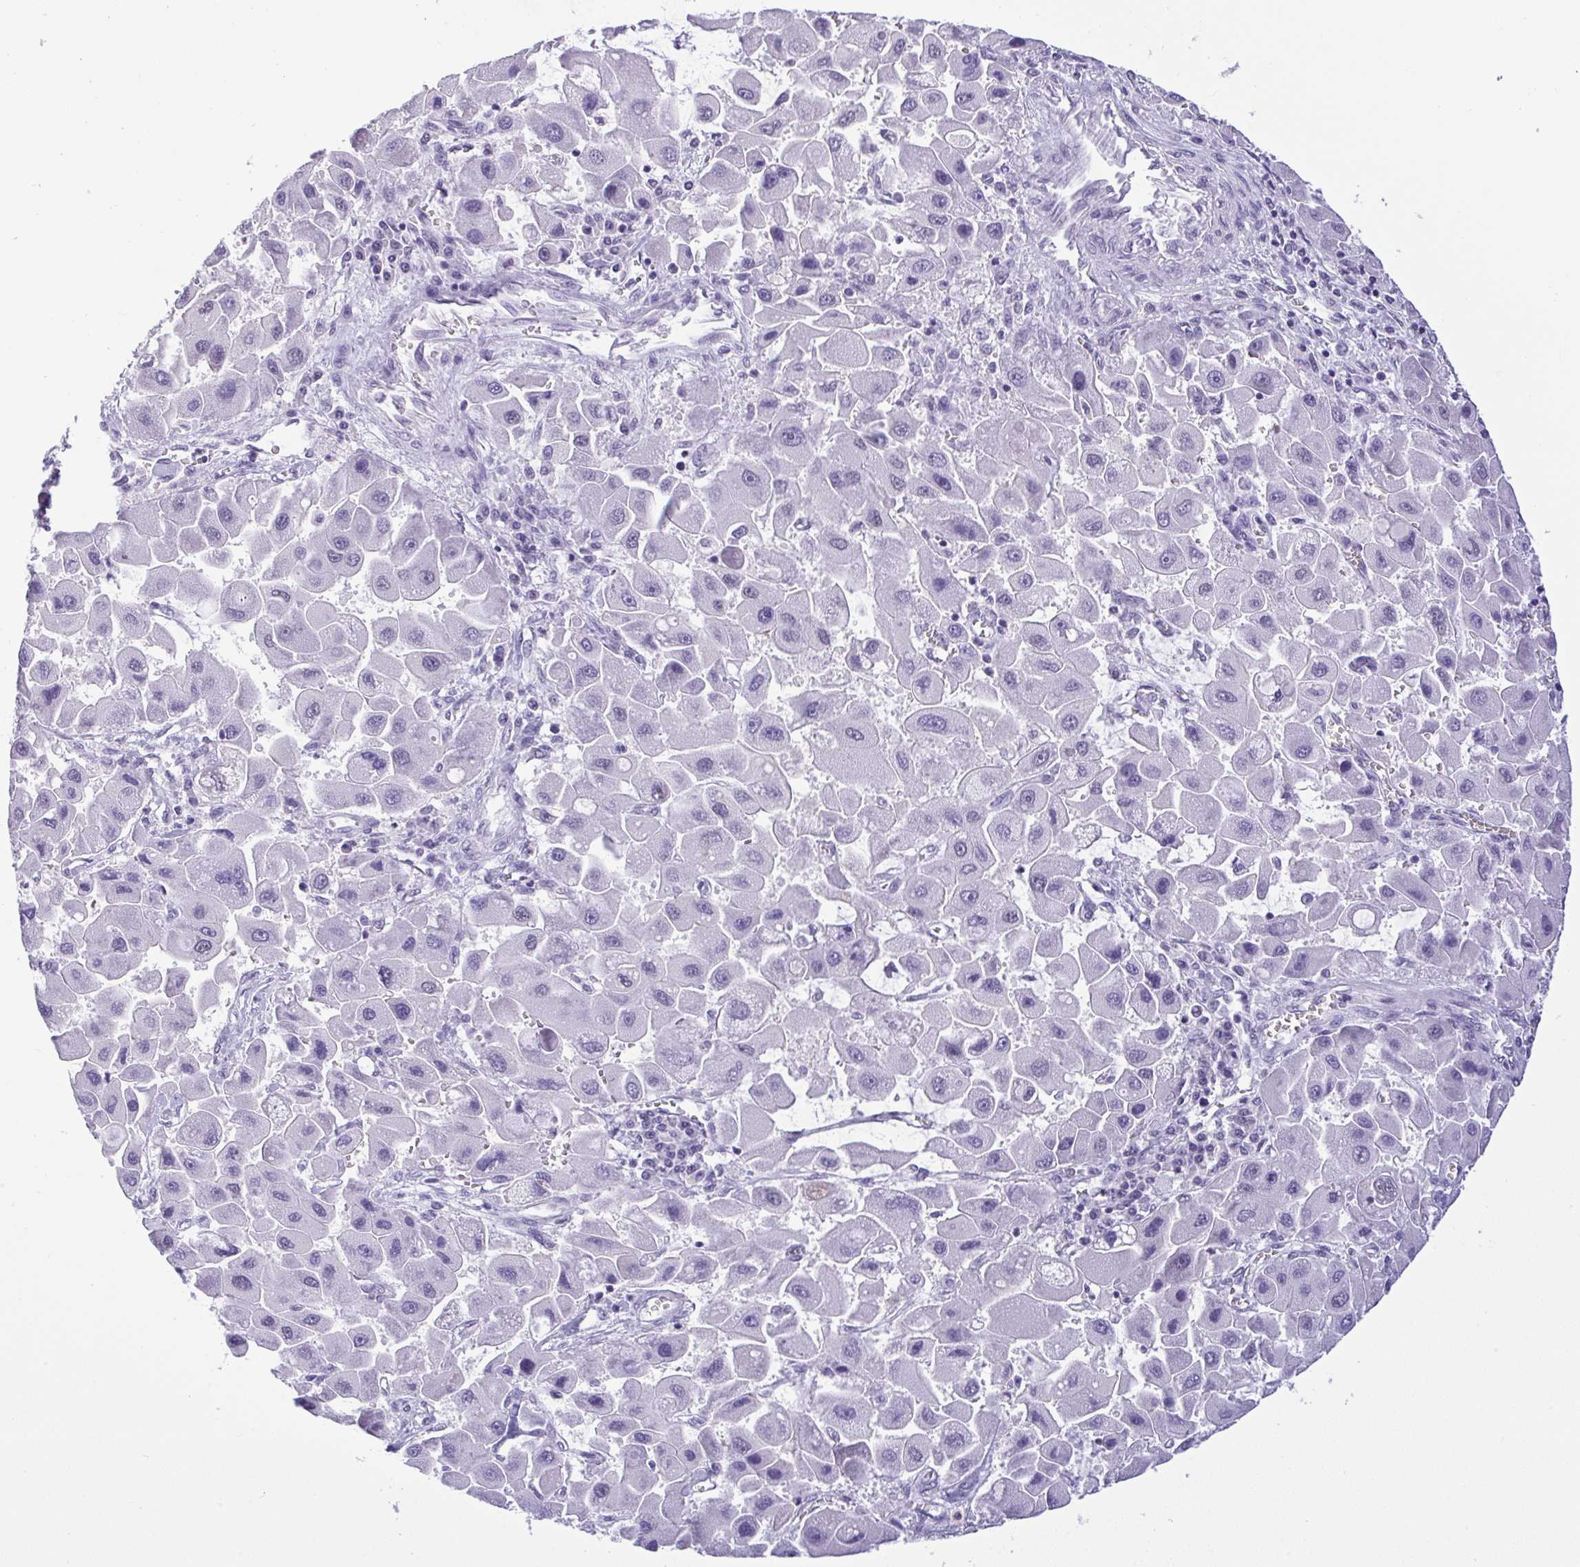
{"staining": {"intensity": "negative", "quantity": "none", "location": "none"}, "tissue": "liver cancer", "cell_type": "Tumor cells", "image_type": "cancer", "snomed": [{"axis": "morphology", "description": "Carcinoma, Hepatocellular, NOS"}, {"axis": "topography", "description": "Liver"}], "caption": "IHC photomicrograph of human liver cancer stained for a protein (brown), which displays no staining in tumor cells.", "gene": "YBX2", "patient": {"sex": "male", "age": 24}}